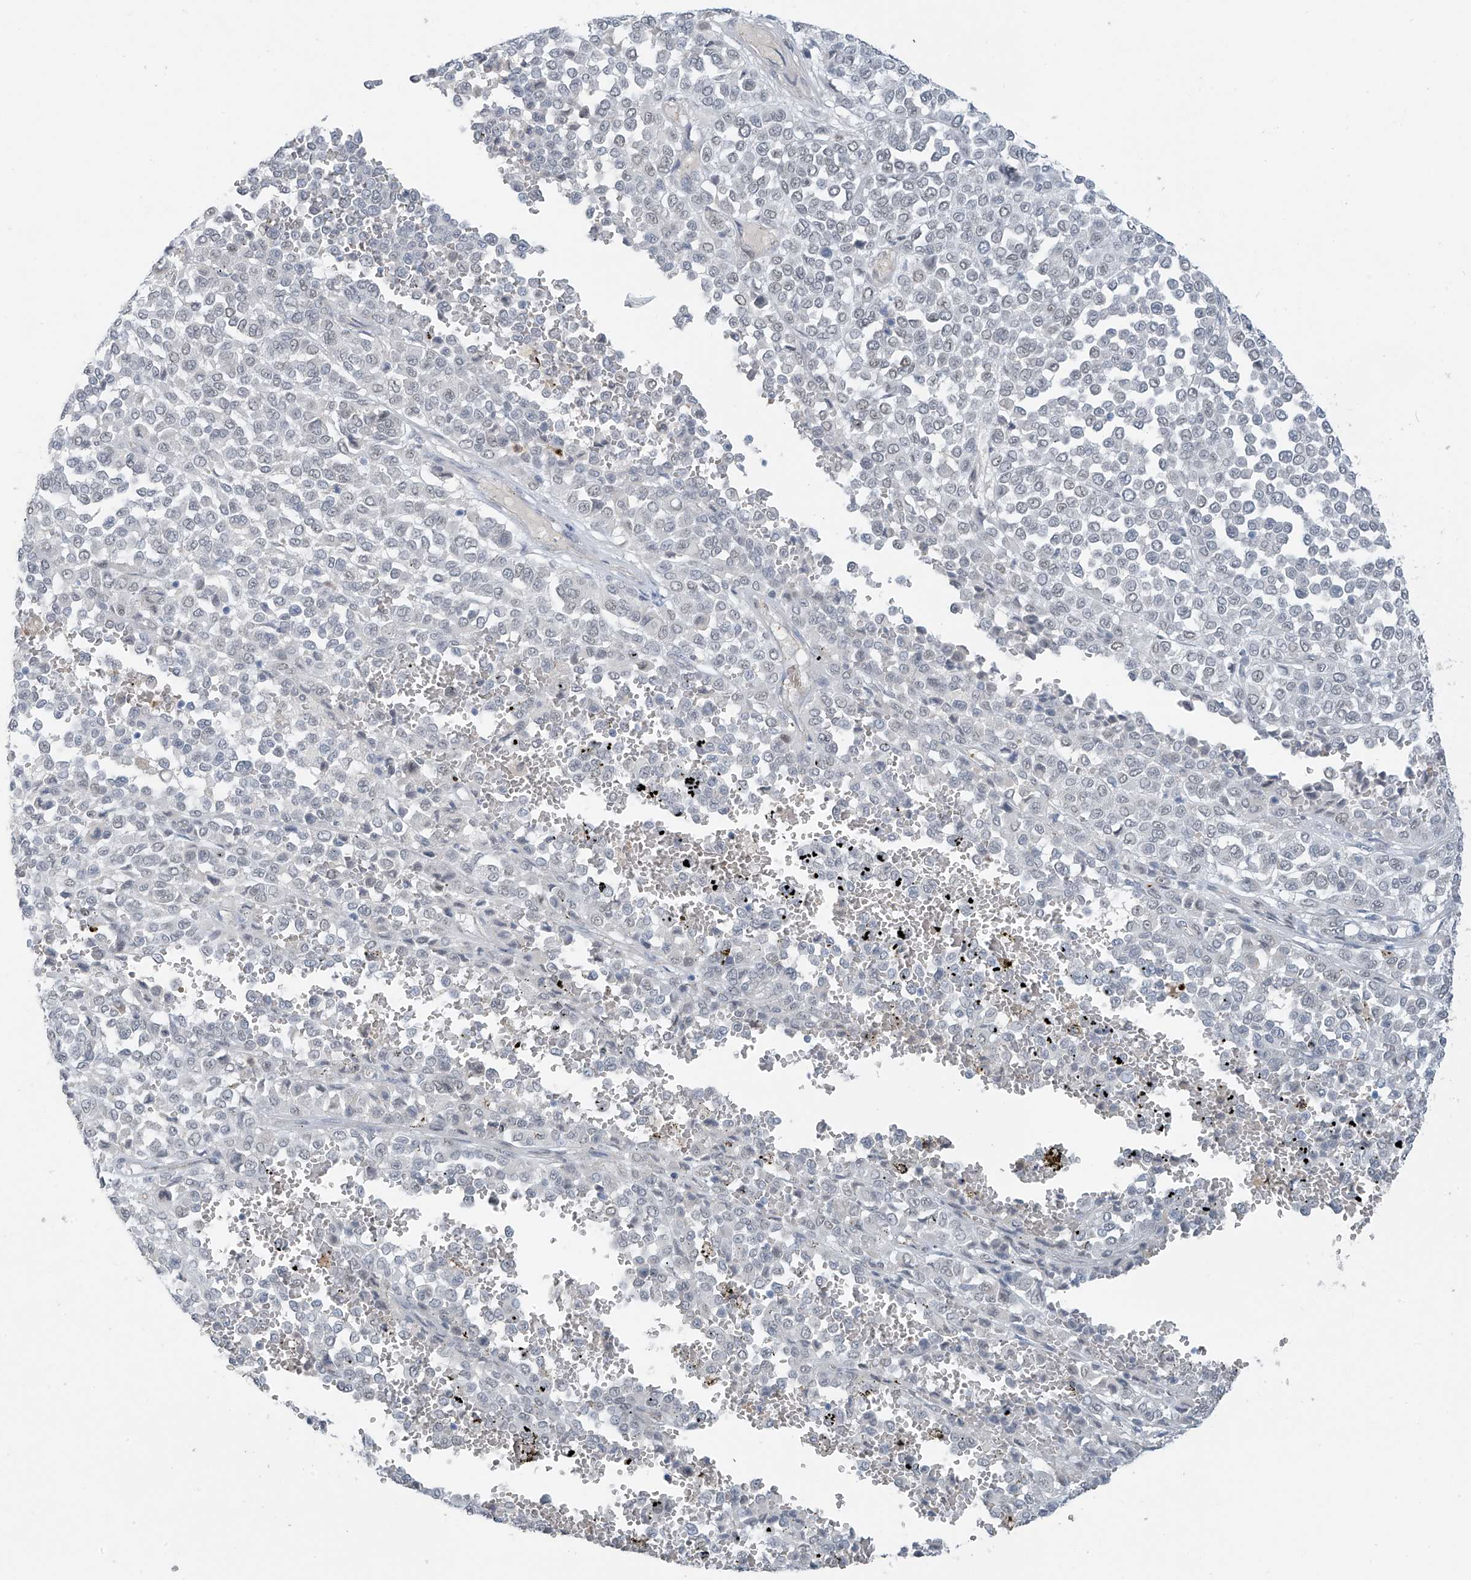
{"staining": {"intensity": "negative", "quantity": "none", "location": "none"}, "tissue": "melanoma", "cell_type": "Tumor cells", "image_type": "cancer", "snomed": [{"axis": "morphology", "description": "Malignant melanoma, Metastatic site"}, {"axis": "topography", "description": "Pancreas"}], "caption": "Immunohistochemical staining of human melanoma demonstrates no significant staining in tumor cells.", "gene": "MCM9", "patient": {"sex": "female", "age": 30}}